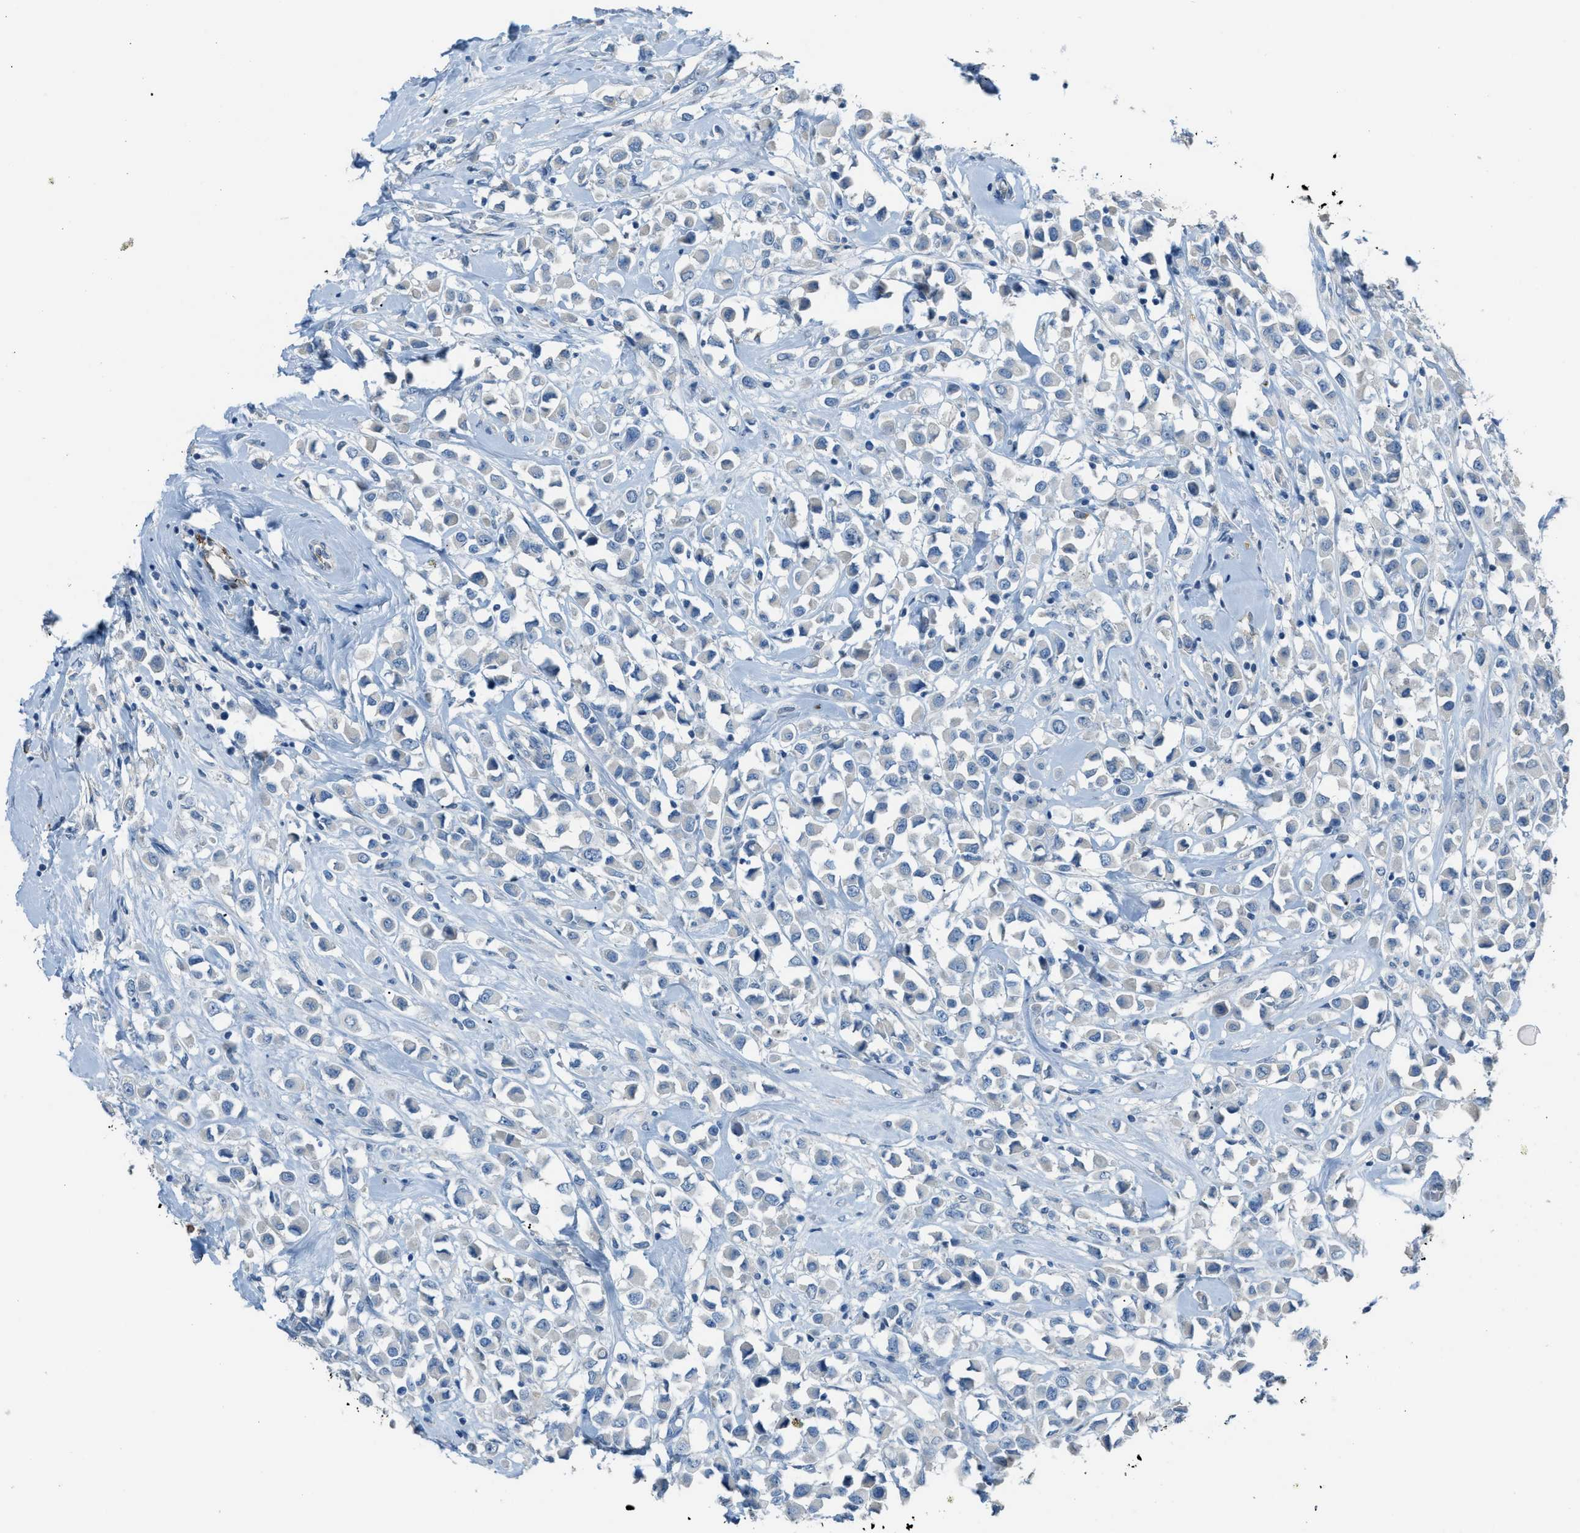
{"staining": {"intensity": "negative", "quantity": "none", "location": "none"}, "tissue": "breast cancer", "cell_type": "Tumor cells", "image_type": "cancer", "snomed": [{"axis": "morphology", "description": "Duct carcinoma"}, {"axis": "topography", "description": "Breast"}], "caption": "Tumor cells show no significant protein positivity in infiltrating ductal carcinoma (breast). (DAB IHC, high magnification).", "gene": "SLC22A15", "patient": {"sex": "female", "age": 61}}